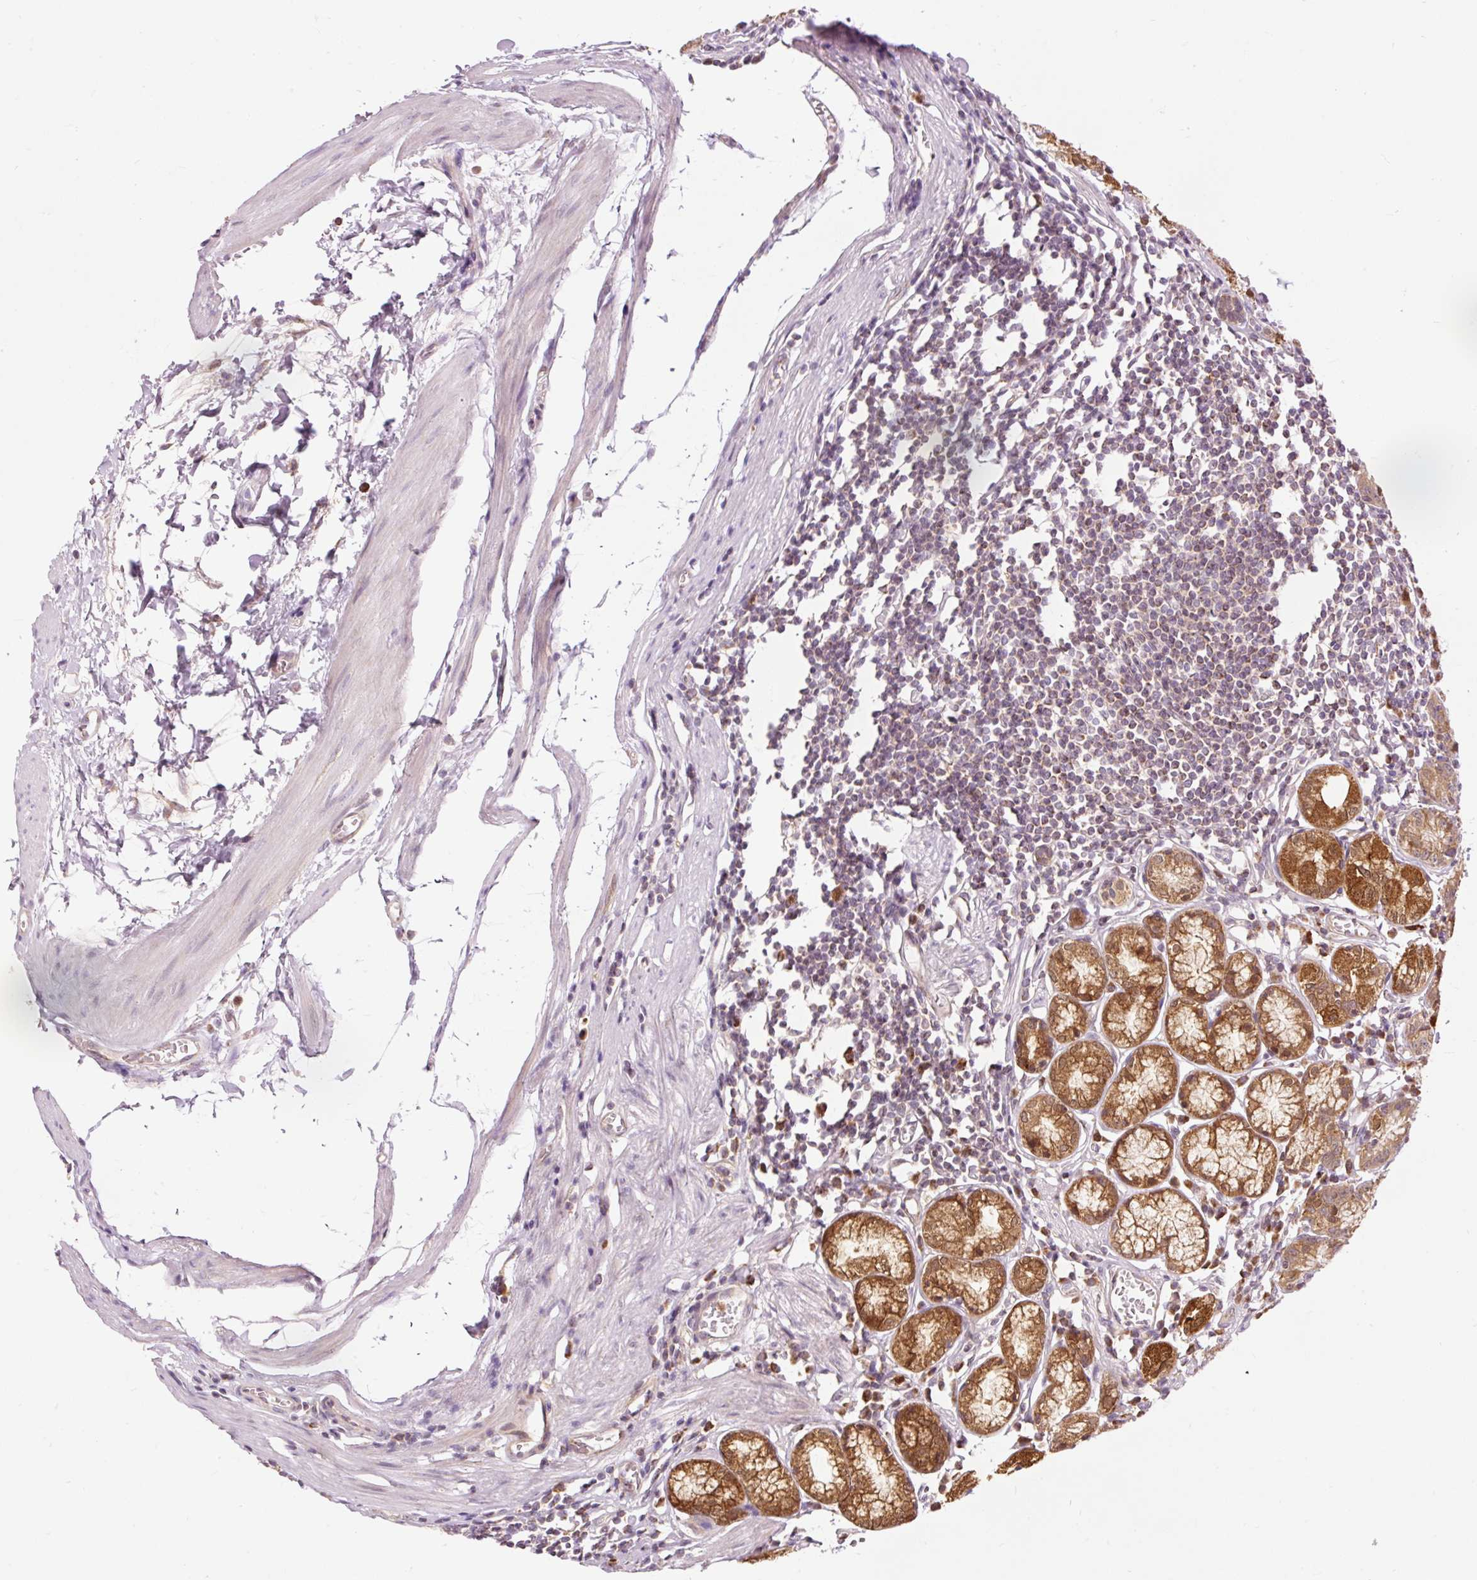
{"staining": {"intensity": "strong", "quantity": ">75%", "location": "cytoplasmic/membranous"}, "tissue": "stomach", "cell_type": "Glandular cells", "image_type": "normal", "snomed": [{"axis": "morphology", "description": "Normal tissue, NOS"}, {"axis": "topography", "description": "Stomach"}], "caption": "An image showing strong cytoplasmic/membranous staining in approximately >75% of glandular cells in benign stomach, as visualized by brown immunohistochemical staining.", "gene": "PRDX5", "patient": {"sex": "male", "age": 55}}